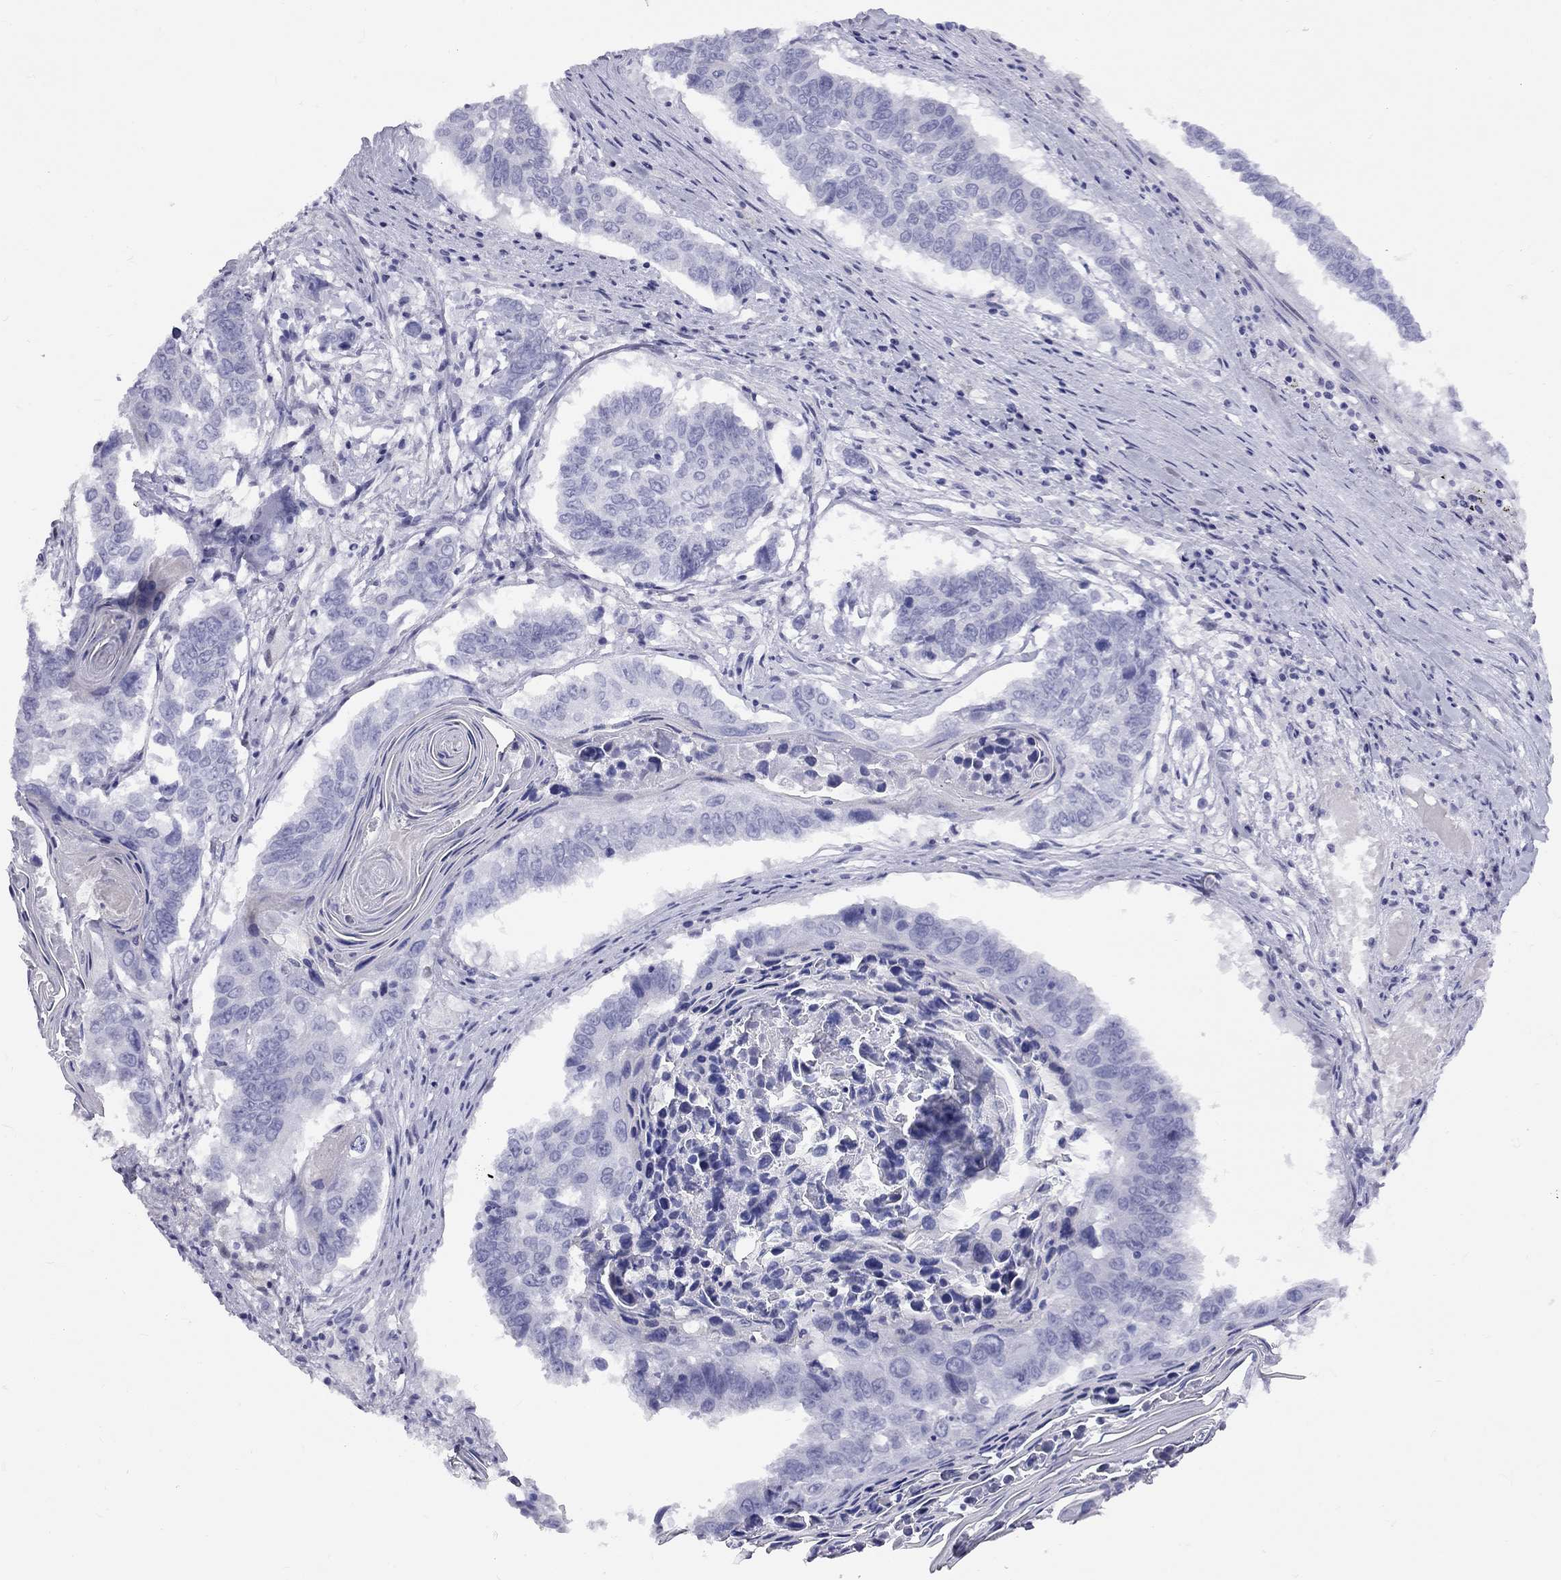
{"staining": {"intensity": "negative", "quantity": "none", "location": "none"}, "tissue": "lung cancer", "cell_type": "Tumor cells", "image_type": "cancer", "snomed": [{"axis": "morphology", "description": "Squamous cell carcinoma, NOS"}, {"axis": "topography", "description": "Lung"}], "caption": "DAB immunohistochemical staining of lung cancer displays no significant expression in tumor cells.", "gene": "FSCN3", "patient": {"sex": "male", "age": 73}}